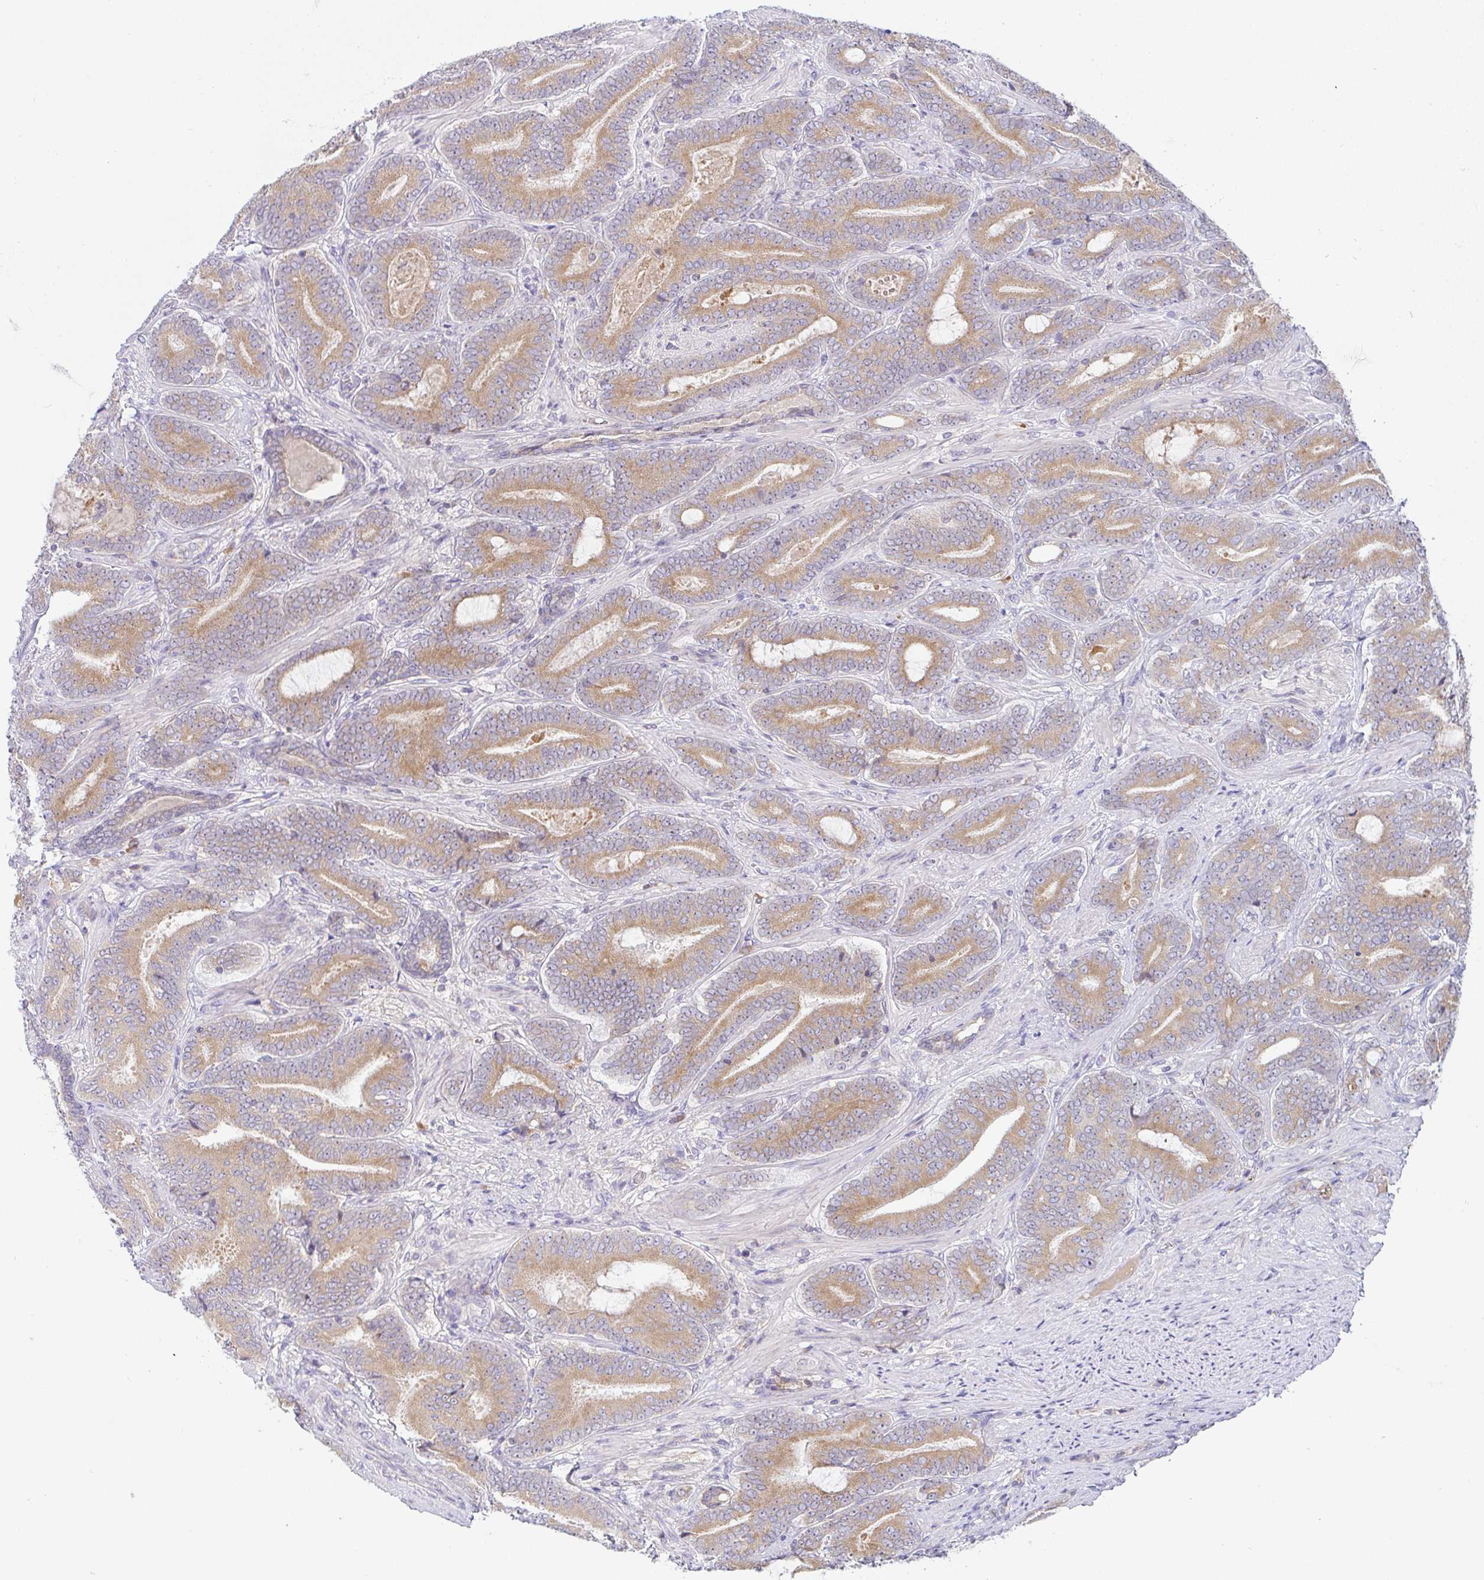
{"staining": {"intensity": "moderate", "quantity": ">75%", "location": "cytoplasmic/membranous"}, "tissue": "prostate cancer", "cell_type": "Tumor cells", "image_type": "cancer", "snomed": [{"axis": "morphology", "description": "Adenocarcinoma, High grade"}, {"axis": "topography", "description": "Prostate"}], "caption": "Adenocarcinoma (high-grade) (prostate) was stained to show a protein in brown. There is medium levels of moderate cytoplasmic/membranous staining in approximately >75% of tumor cells.", "gene": "DERL2", "patient": {"sex": "male", "age": 62}}